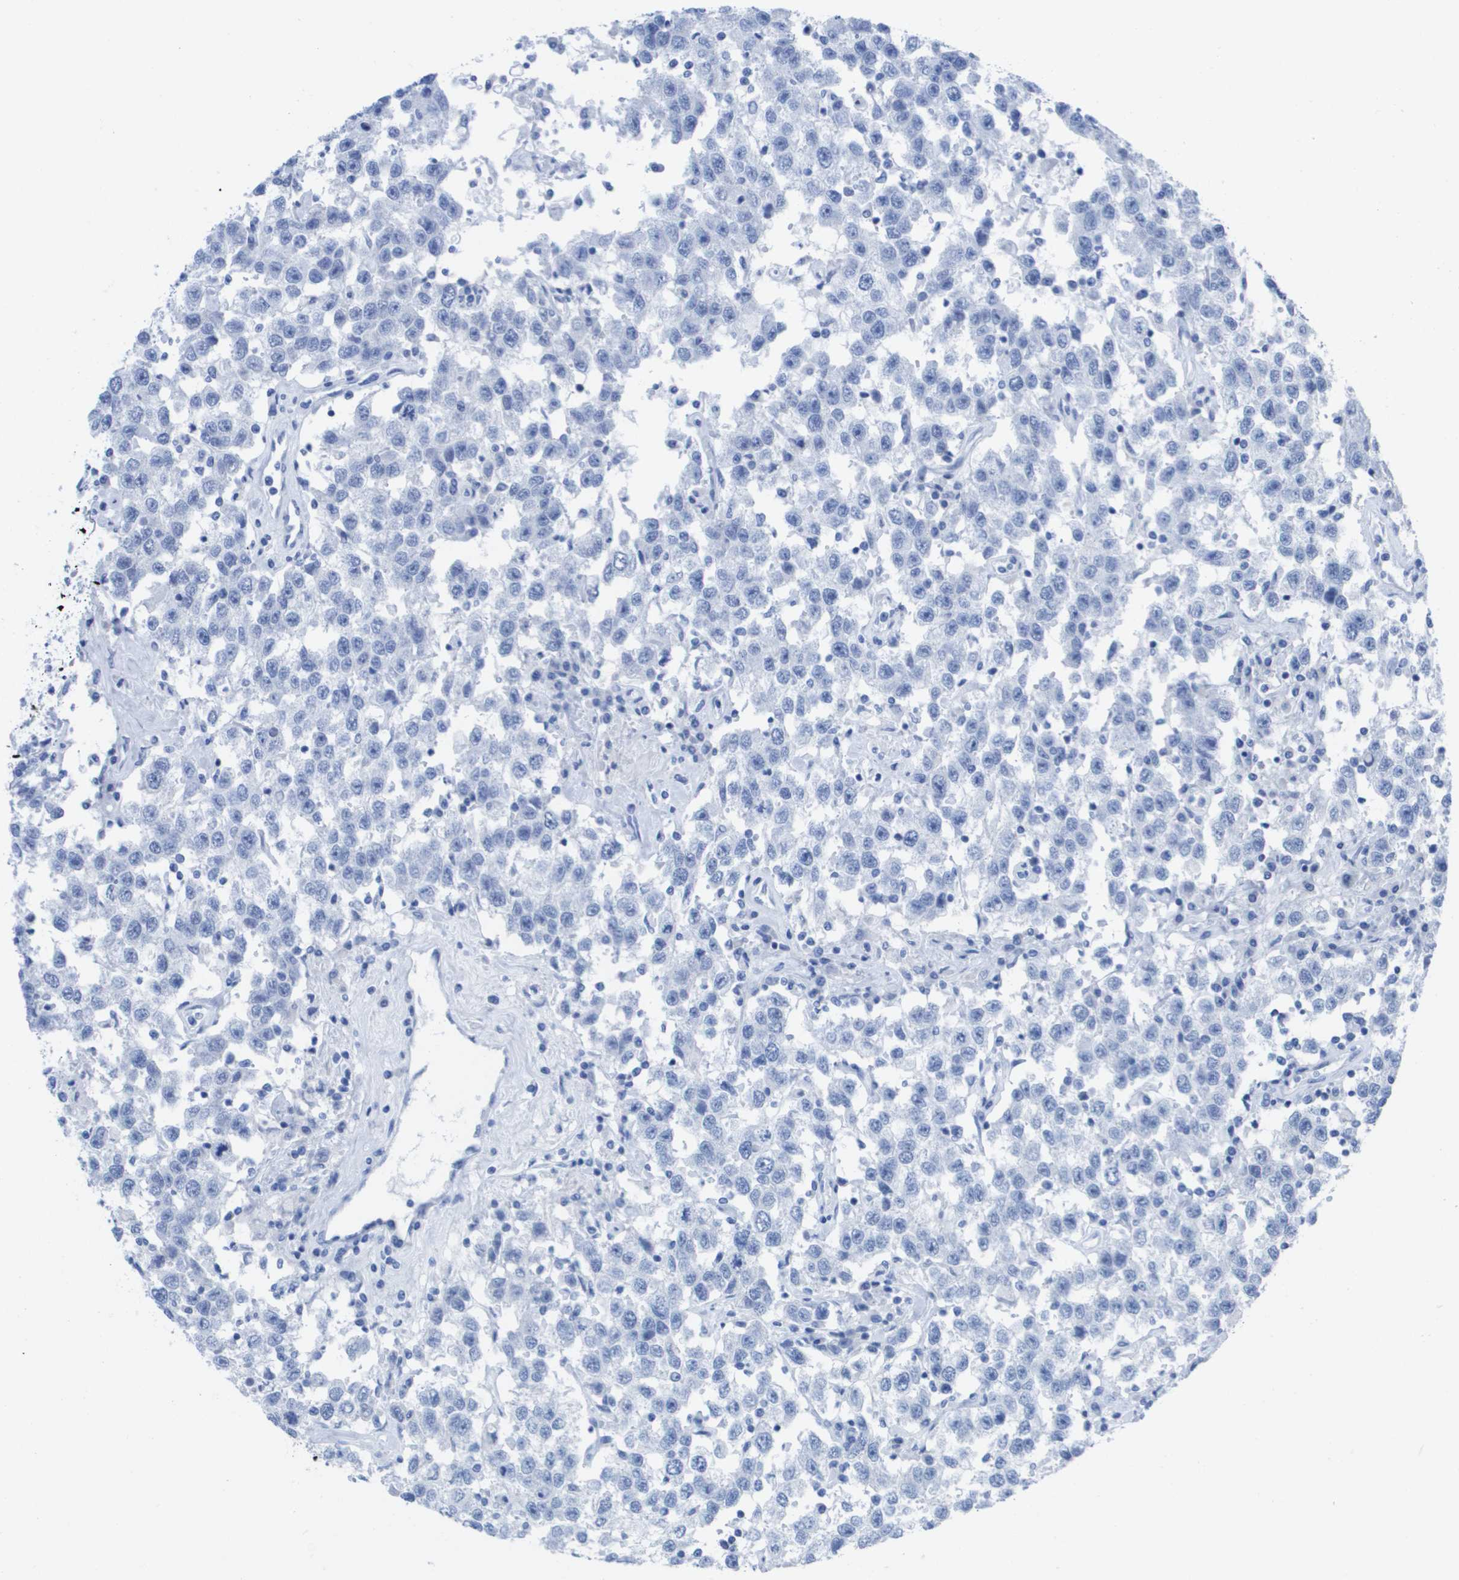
{"staining": {"intensity": "negative", "quantity": "none", "location": "none"}, "tissue": "testis cancer", "cell_type": "Tumor cells", "image_type": "cancer", "snomed": [{"axis": "morphology", "description": "Seminoma, NOS"}, {"axis": "topography", "description": "Testis"}], "caption": "Tumor cells are negative for brown protein staining in testis cancer.", "gene": "KCNA3", "patient": {"sex": "male", "age": 41}}